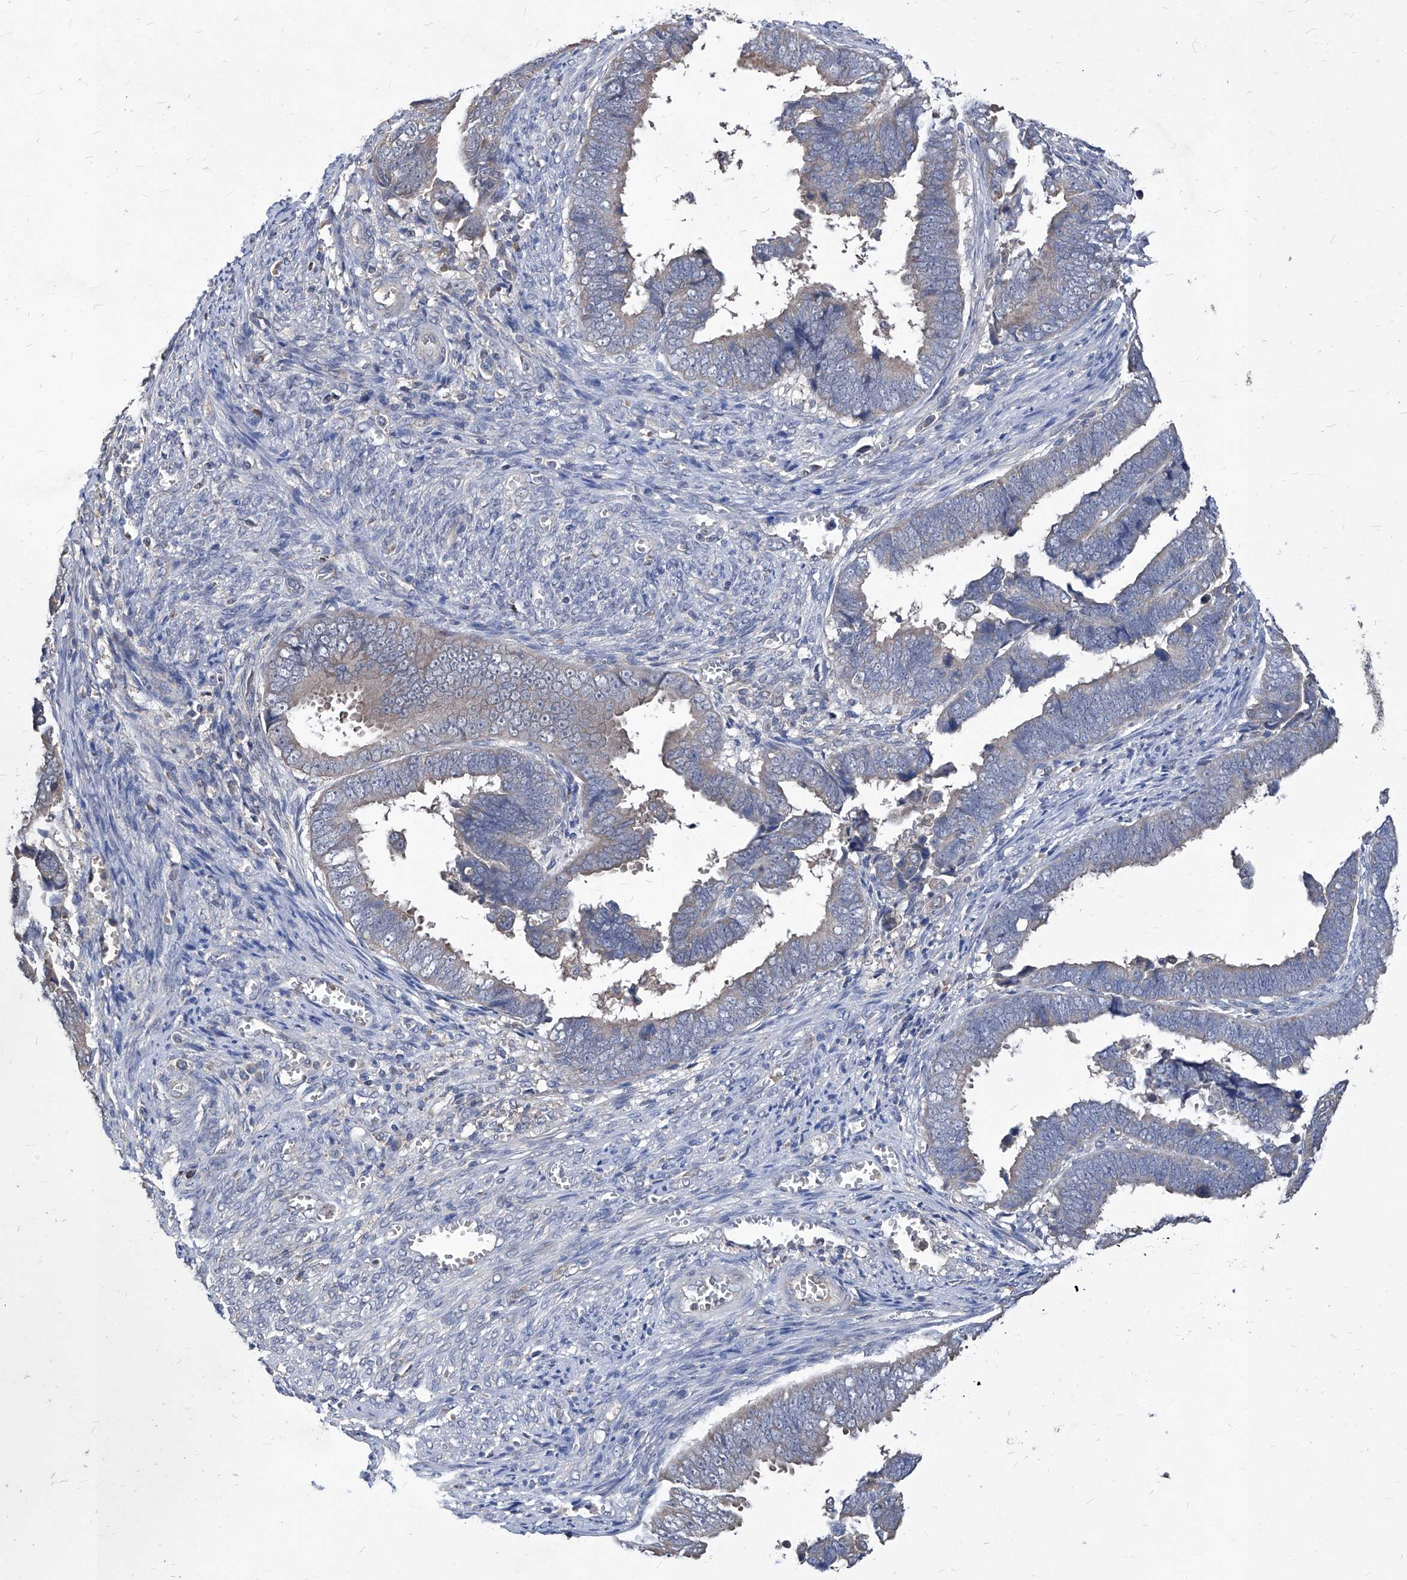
{"staining": {"intensity": "negative", "quantity": "none", "location": "none"}, "tissue": "endometrial cancer", "cell_type": "Tumor cells", "image_type": "cancer", "snomed": [{"axis": "morphology", "description": "Adenocarcinoma, NOS"}, {"axis": "topography", "description": "Endometrium"}], "caption": "High power microscopy histopathology image of an immunohistochemistry (IHC) micrograph of adenocarcinoma (endometrial), revealing no significant expression in tumor cells.", "gene": "SYNGR1", "patient": {"sex": "female", "age": 75}}